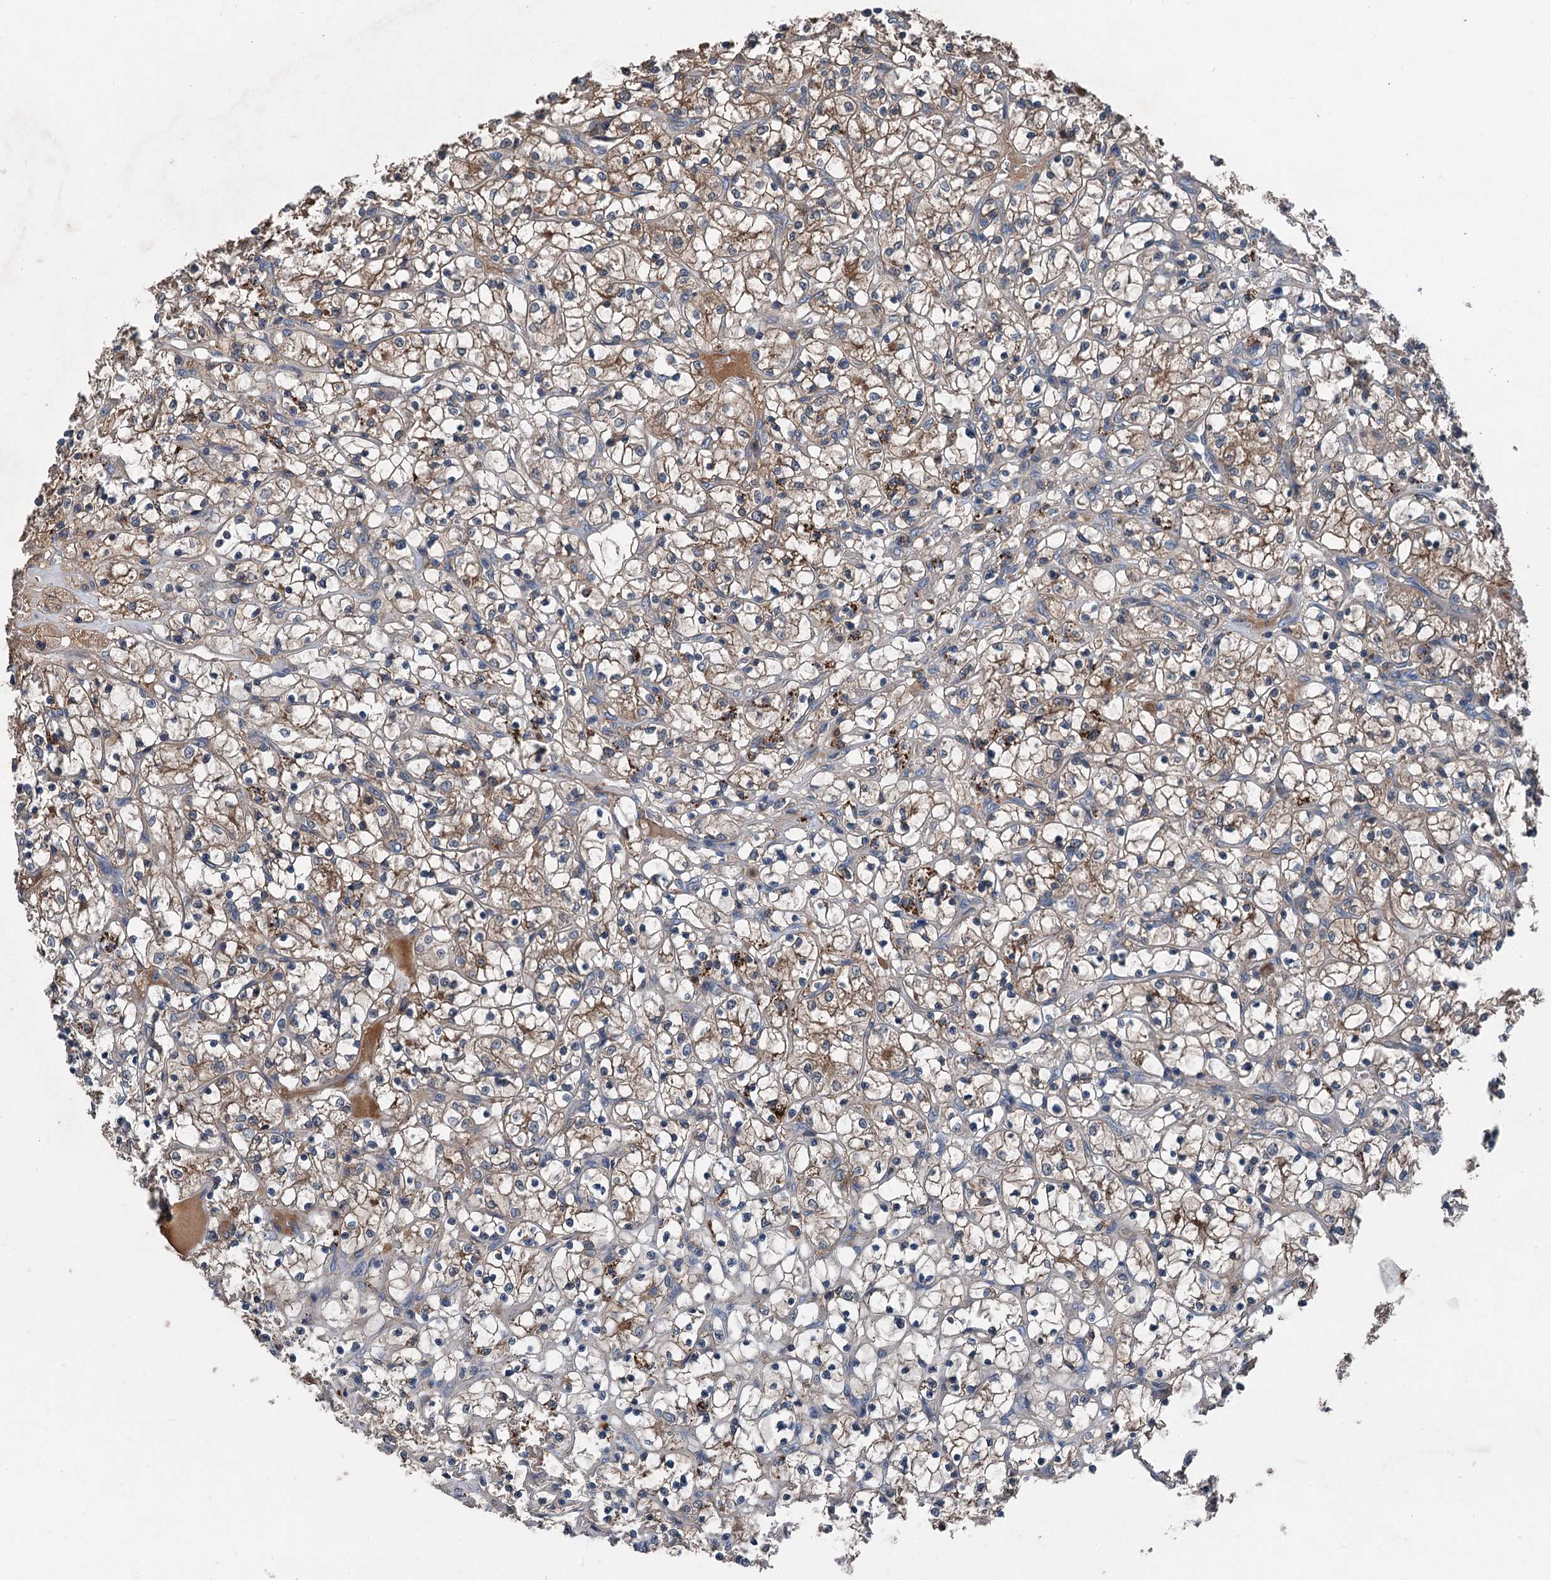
{"staining": {"intensity": "moderate", "quantity": ">75%", "location": "cytoplasmic/membranous"}, "tissue": "renal cancer", "cell_type": "Tumor cells", "image_type": "cancer", "snomed": [{"axis": "morphology", "description": "Adenocarcinoma, NOS"}, {"axis": "topography", "description": "Kidney"}], "caption": "An immunohistochemistry (IHC) histopathology image of neoplastic tissue is shown. Protein staining in brown shows moderate cytoplasmic/membranous positivity in adenocarcinoma (renal) within tumor cells.", "gene": "PDSS1", "patient": {"sex": "female", "age": 69}}